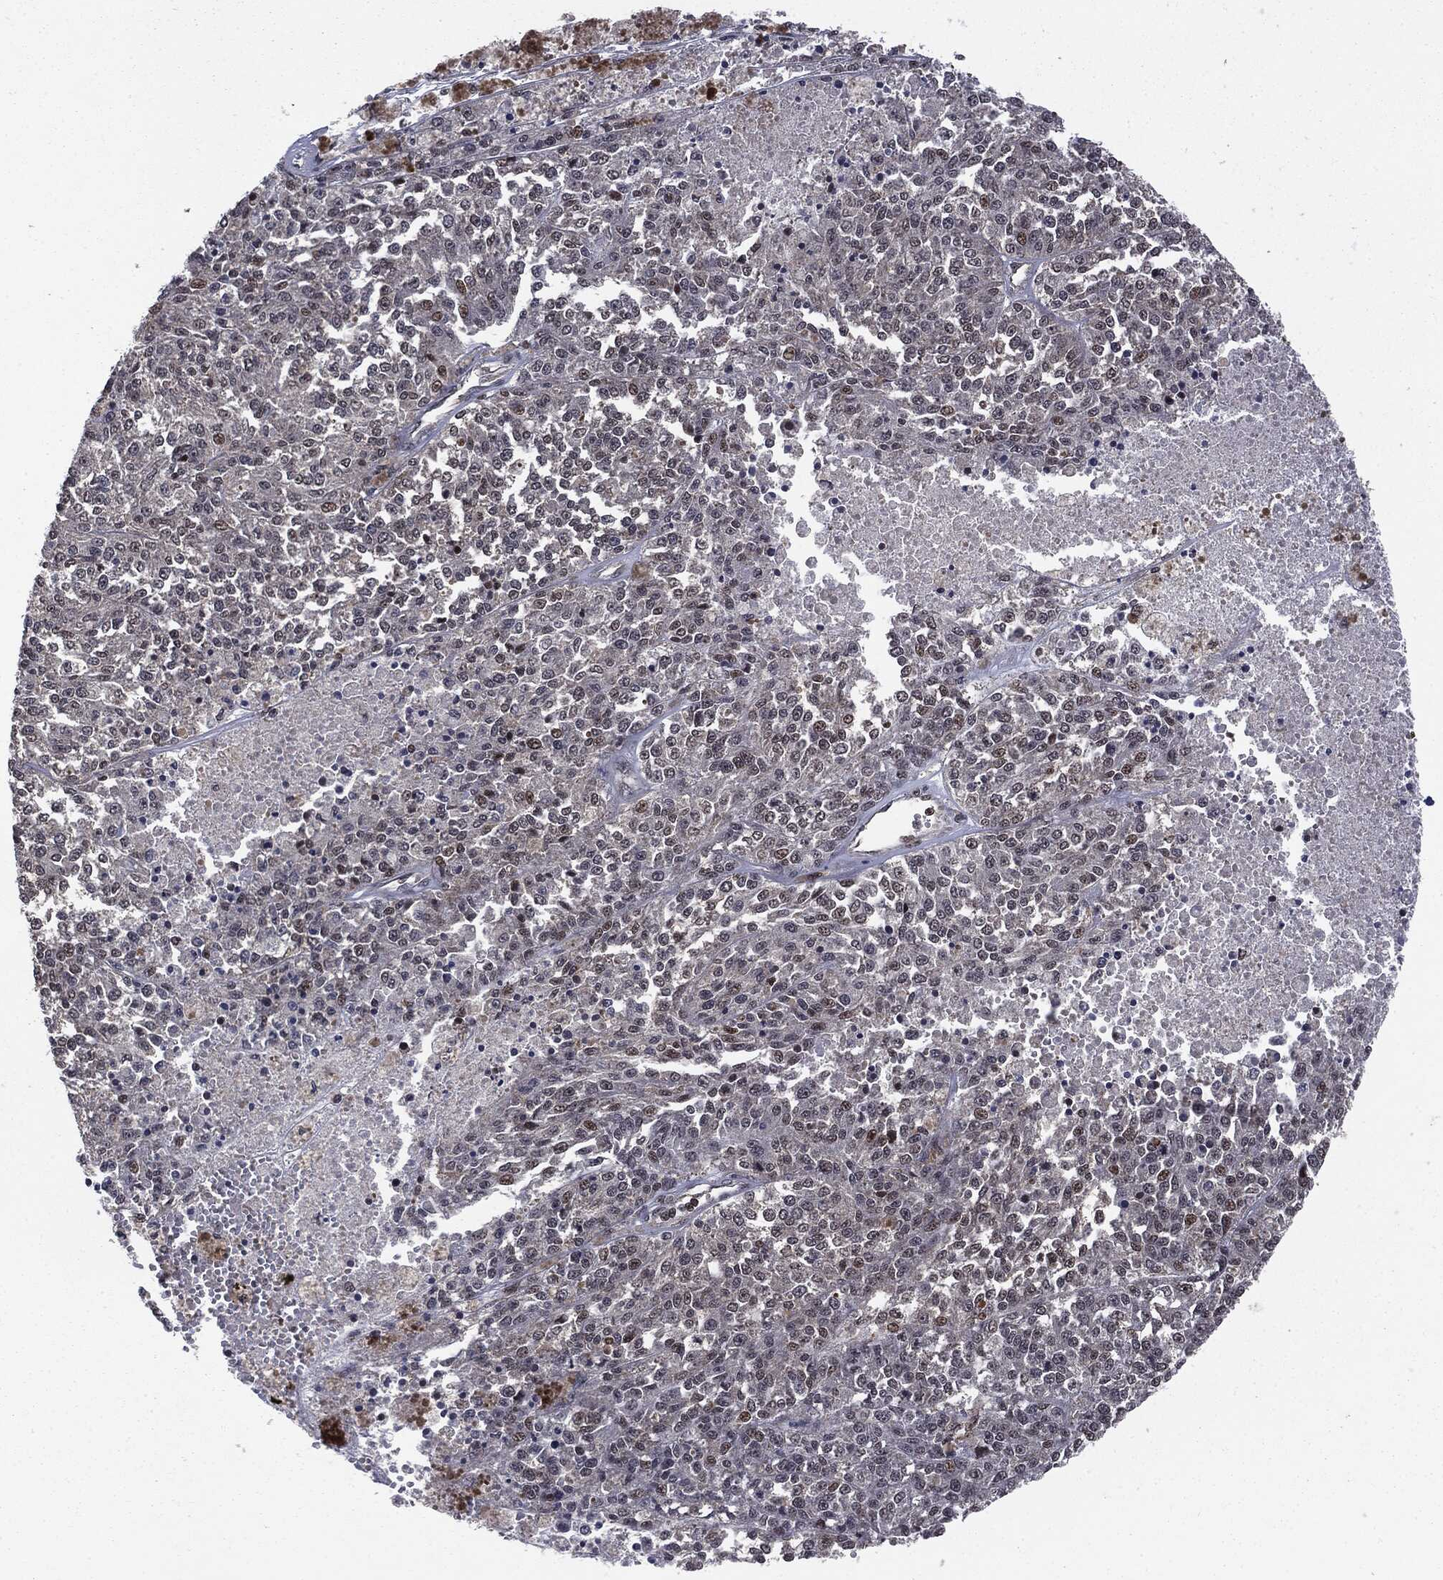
{"staining": {"intensity": "negative", "quantity": "none", "location": "none"}, "tissue": "melanoma", "cell_type": "Tumor cells", "image_type": "cancer", "snomed": [{"axis": "morphology", "description": "Malignant melanoma, Metastatic site"}, {"axis": "topography", "description": "Lymph node"}], "caption": "A high-resolution micrograph shows immunohistochemistry (IHC) staining of malignant melanoma (metastatic site), which exhibits no significant staining in tumor cells. (DAB IHC with hematoxylin counter stain).", "gene": "PTPA", "patient": {"sex": "female", "age": 64}}